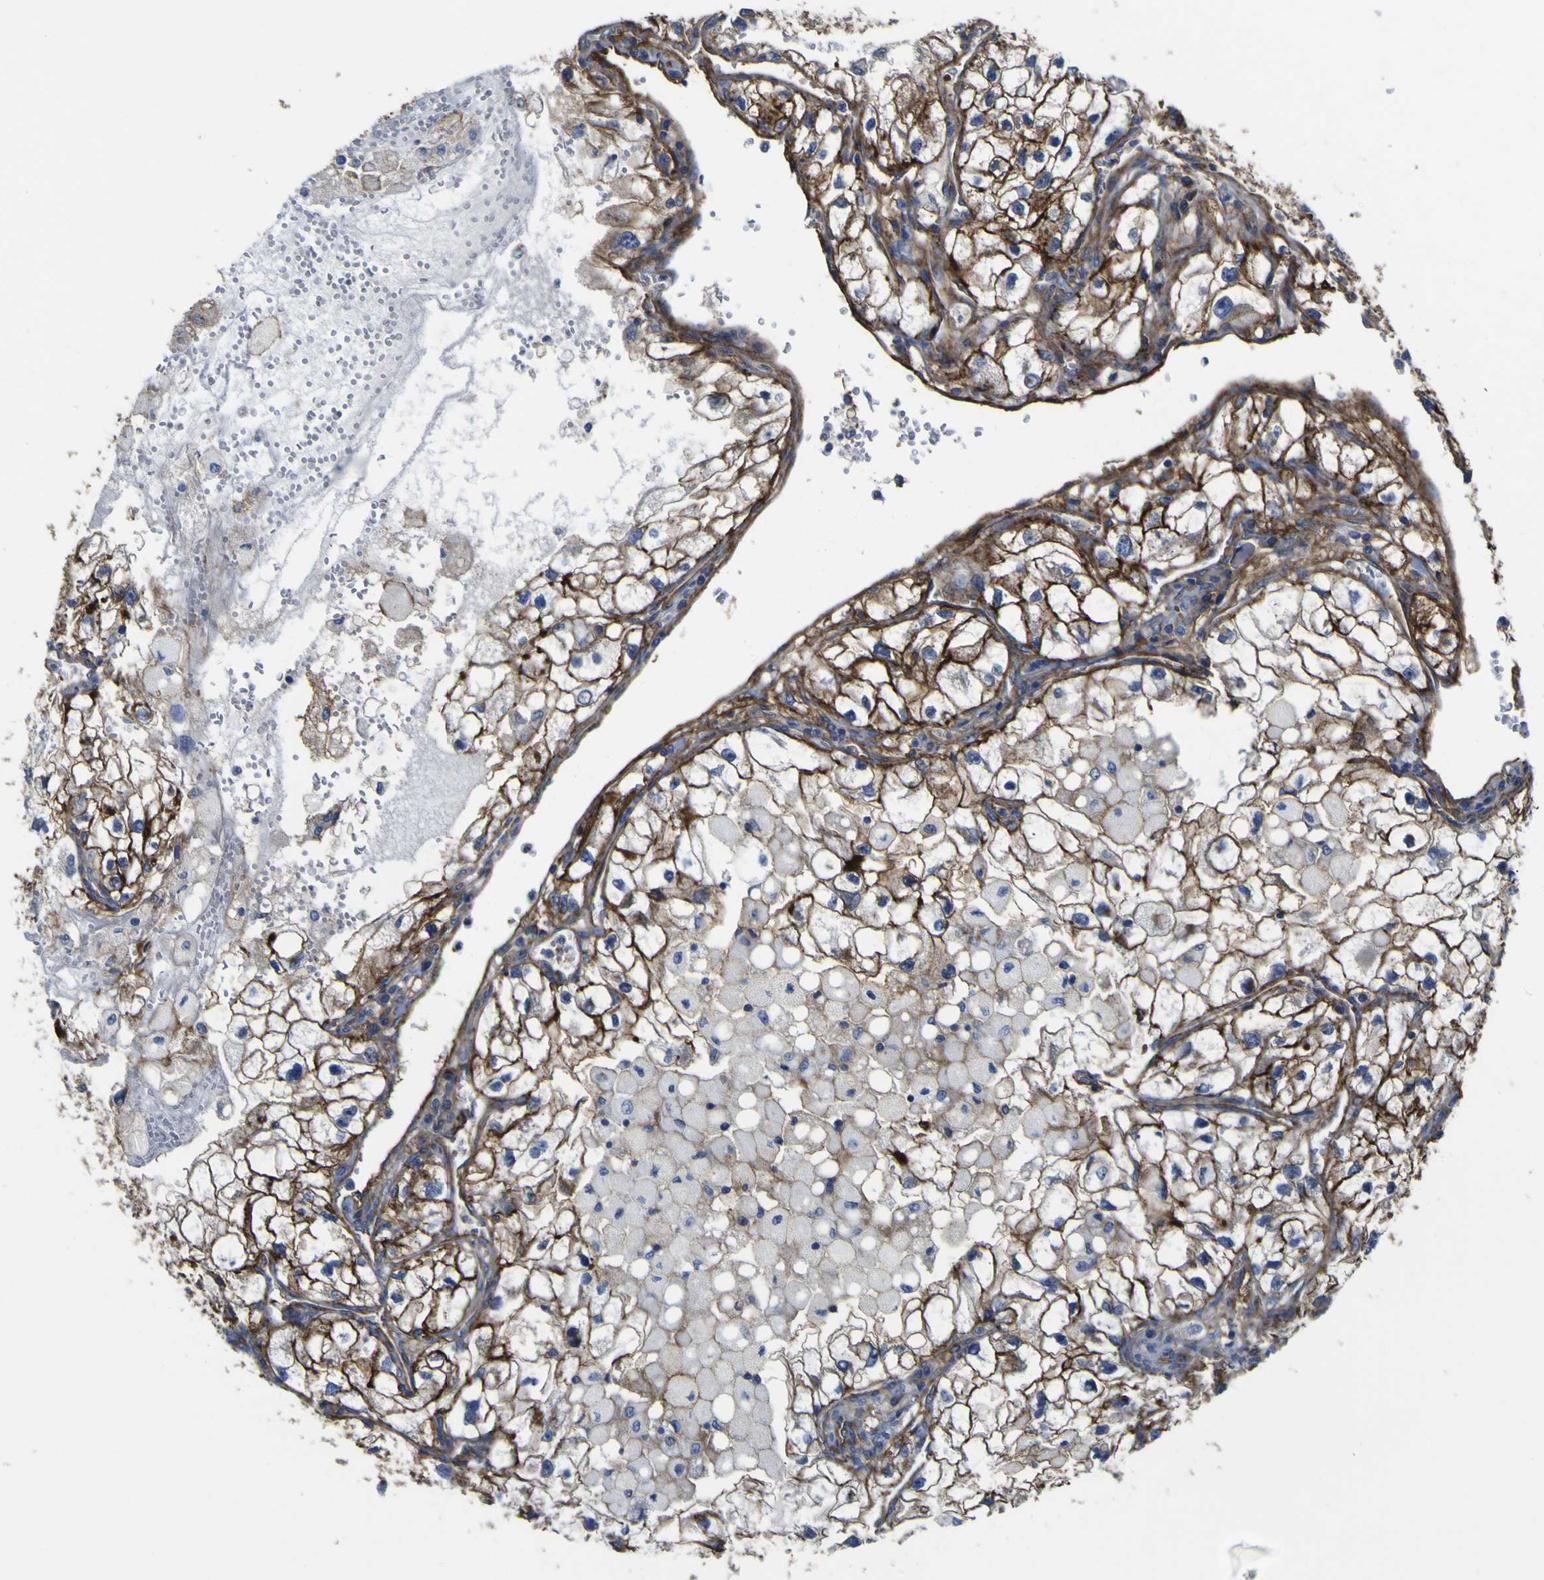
{"staining": {"intensity": "moderate", "quantity": ">75%", "location": "cytoplasmic/membranous"}, "tissue": "renal cancer", "cell_type": "Tumor cells", "image_type": "cancer", "snomed": [{"axis": "morphology", "description": "Adenocarcinoma, NOS"}, {"axis": "topography", "description": "Kidney"}], "caption": "This image exhibits IHC staining of human renal cancer, with medium moderate cytoplasmic/membranous positivity in about >75% of tumor cells.", "gene": "CD151", "patient": {"sex": "female", "age": 70}}